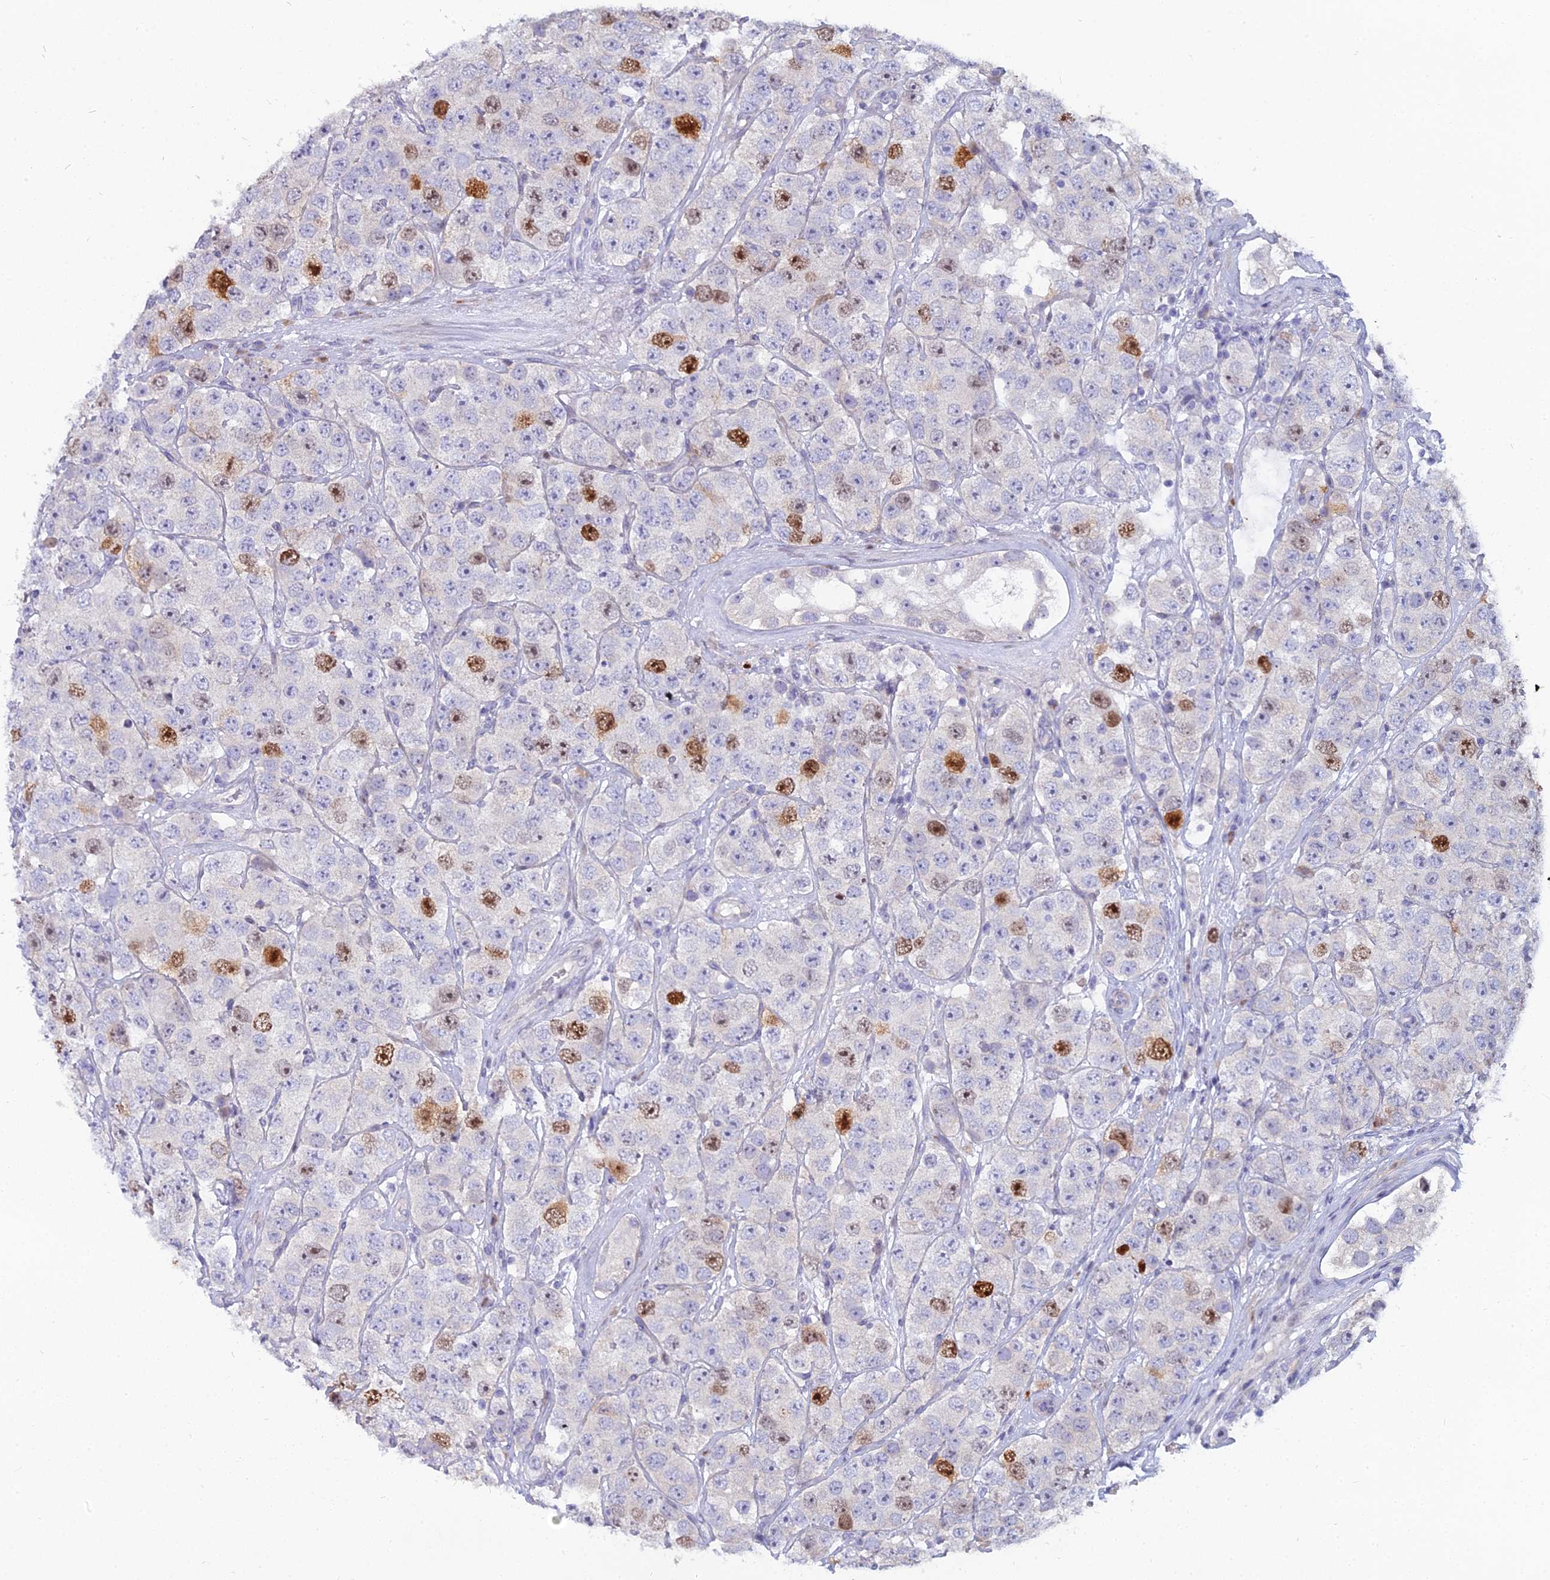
{"staining": {"intensity": "strong", "quantity": "<25%", "location": "nuclear"}, "tissue": "testis cancer", "cell_type": "Tumor cells", "image_type": "cancer", "snomed": [{"axis": "morphology", "description": "Seminoma, NOS"}, {"axis": "topography", "description": "Testis"}], "caption": "A medium amount of strong nuclear staining is appreciated in about <25% of tumor cells in testis cancer (seminoma) tissue.", "gene": "NUSAP1", "patient": {"sex": "male", "age": 28}}